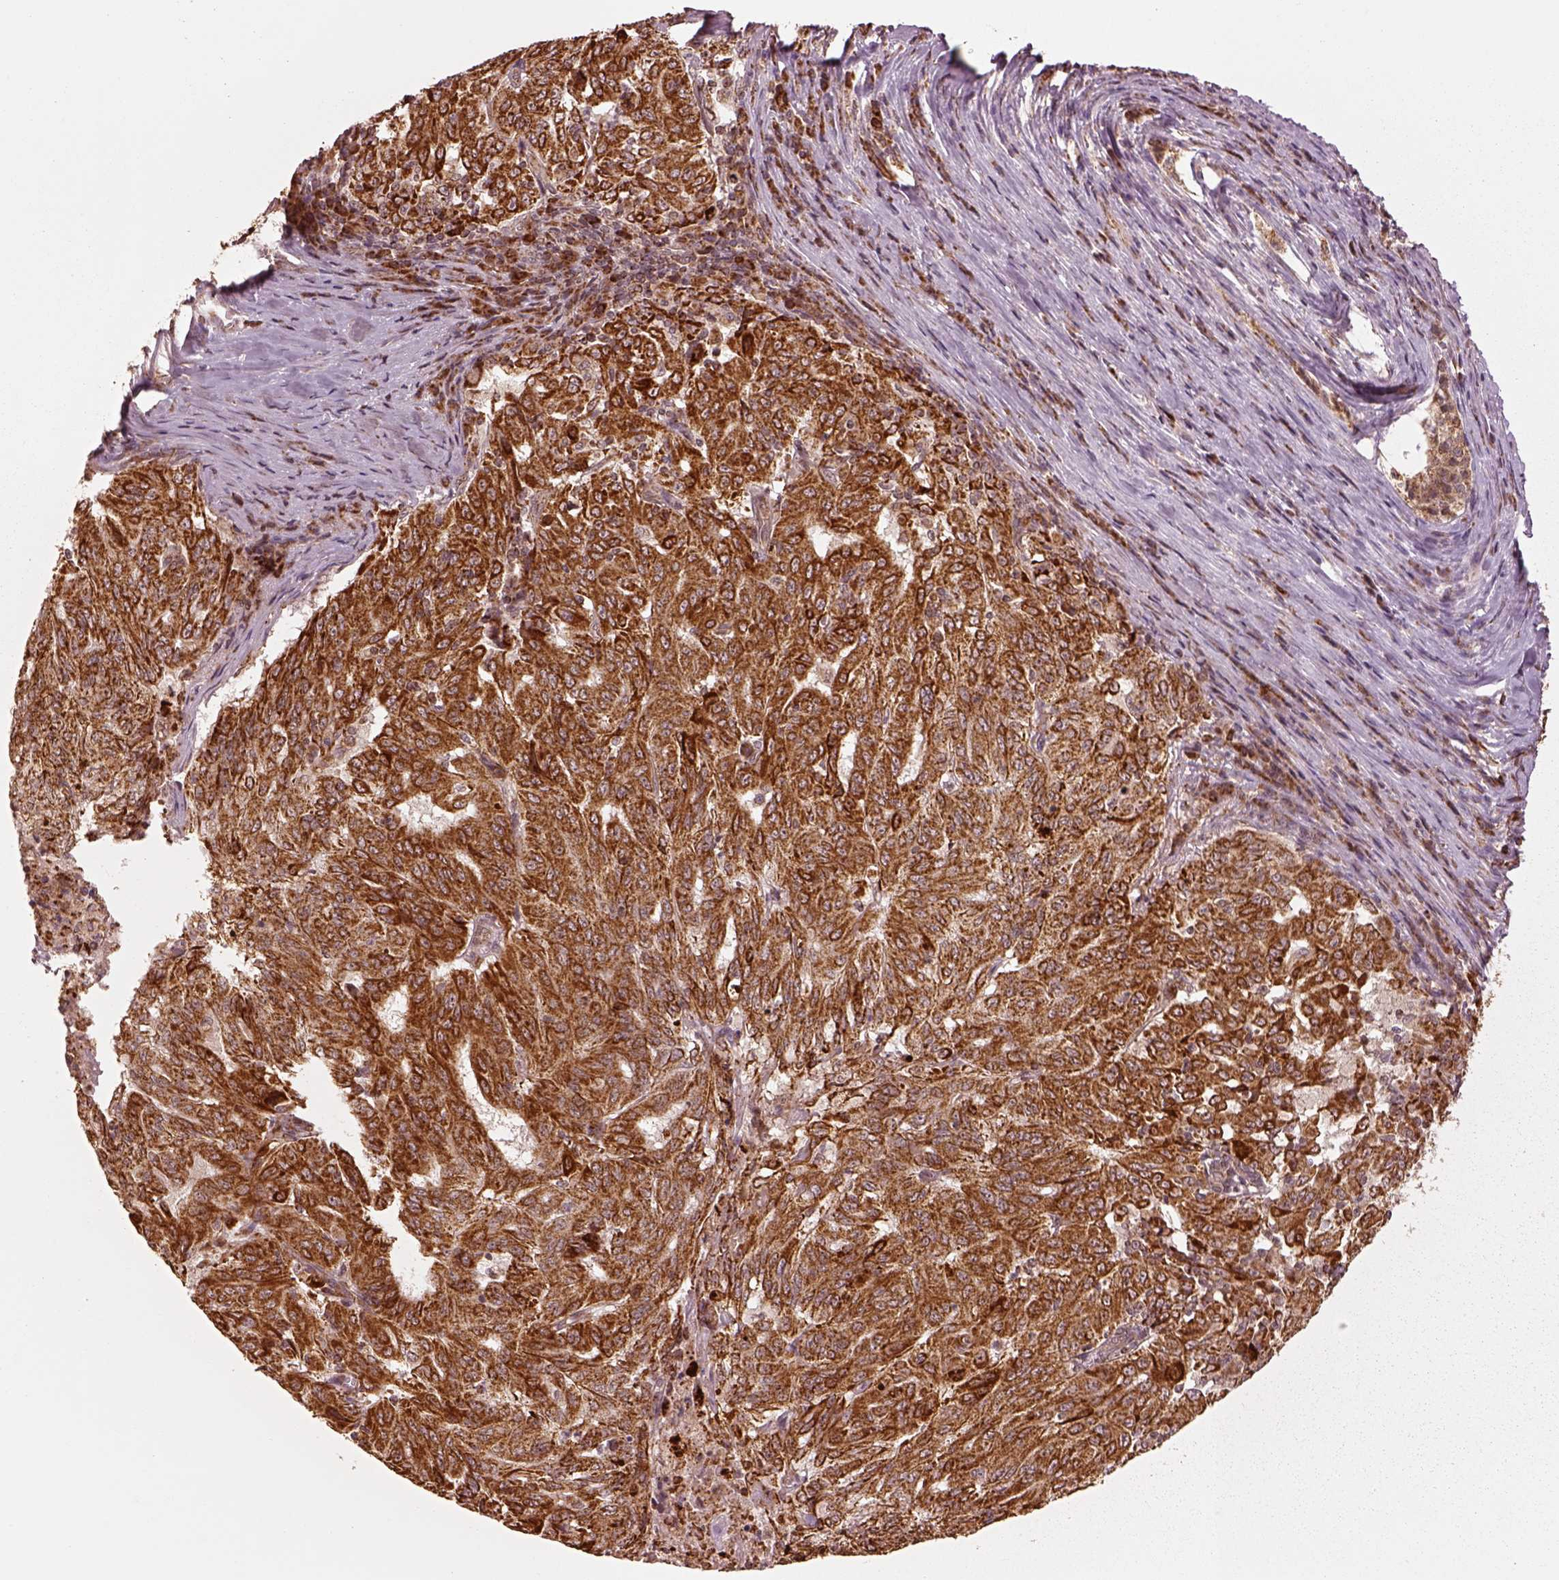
{"staining": {"intensity": "strong", "quantity": ">75%", "location": "cytoplasmic/membranous"}, "tissue": "pancreatic cancer", "cell_type": "Tumor cells", "image_type": "cancer", "snomed": [{"axis": "morphology", "description": "Adenocarcinoma, NOS"}, {"axis": "topography", "description": "Pancreas"}], "caption": "This micrograph displays IHC staining of human pancreatic cancer (adenocarcinoma), with high strong cytoplasmic/membranous expression in about >75% of tumor cells.", "gene": "SEL1L3", "patient": {"sex": "male", "age": 63}}